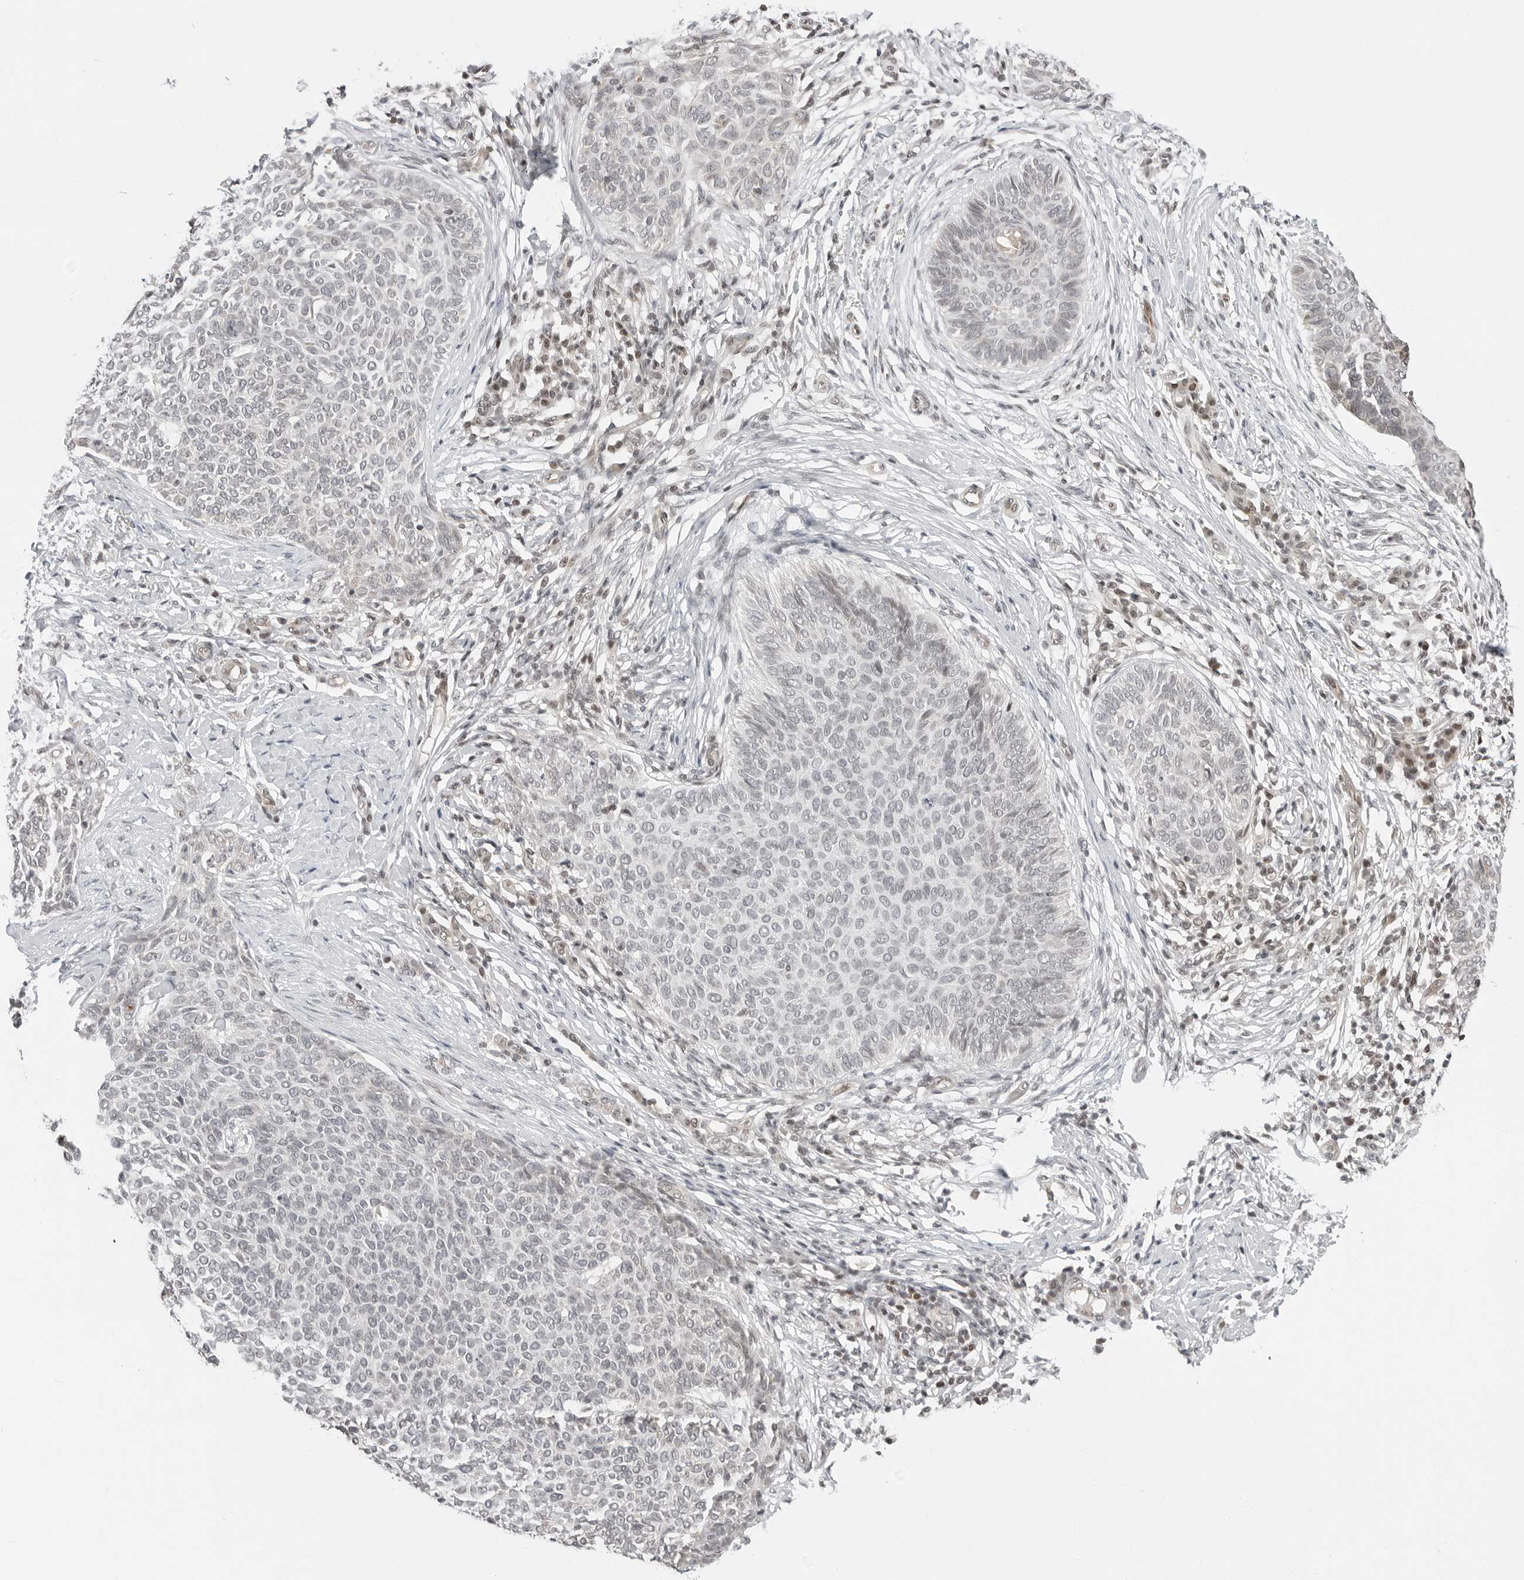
{"staining": {"intensity": "negative", "quantity": "none", "location": "none"}, "tissue": "skin cancer", "cell_type": "Tumor cells", "image_type": "cancer", "snomed": [{"axis": "morphology", "description": "Normal tissue, NOS"}, {"axis": "morphology", "description": "Basal cell carcinoma"}, {"axis": "topography", "description": "Skin"}], "caption": "IHC photomicrograph of neoplastic tissue: basal cell carcinoma (skin) stained with DAB (3,3'-diaminobenzidine) shows no significant protein expression in tumor cells.", "gene": "C8orf33", "patient": {"sex": "male", "age": 50}}